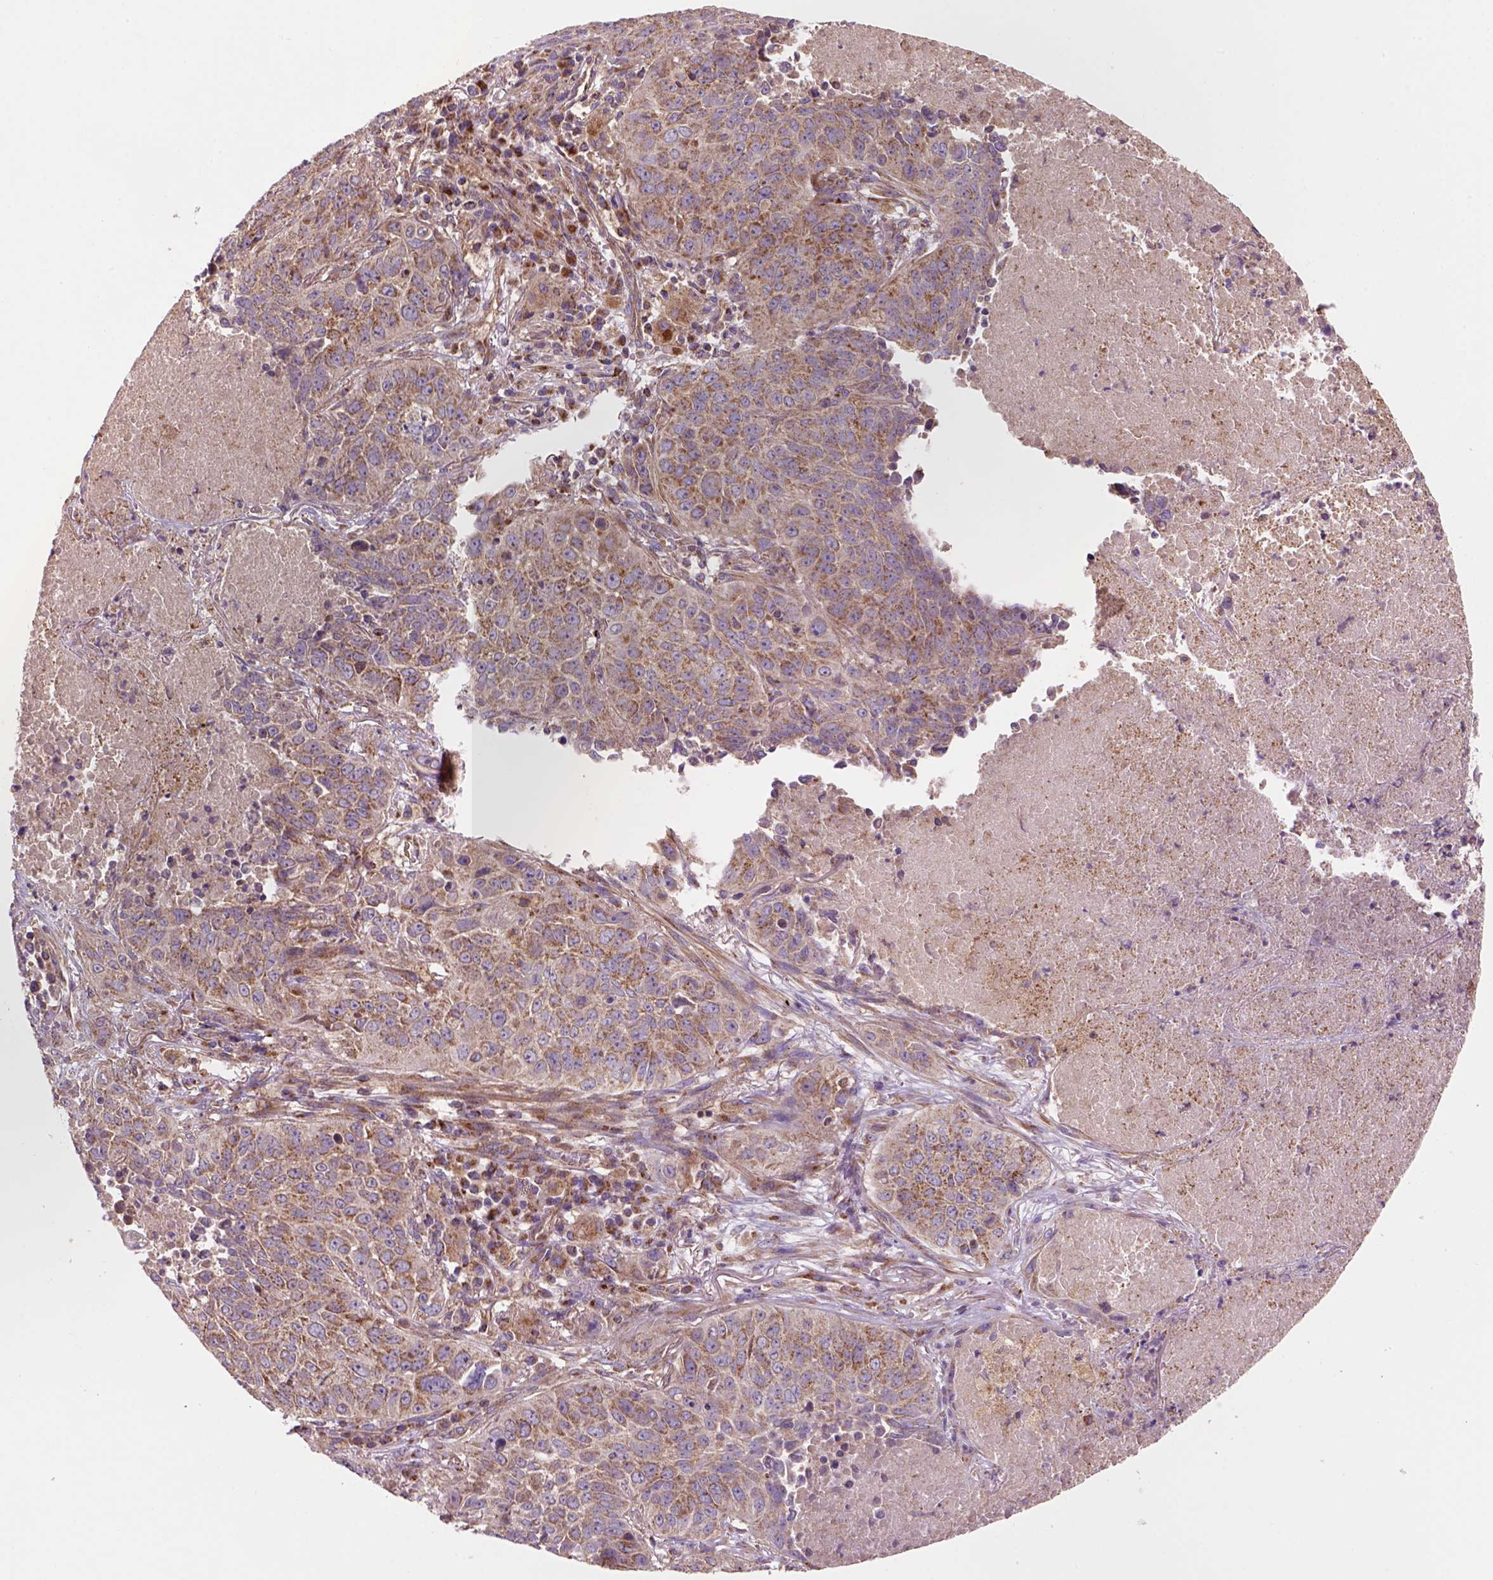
{"staining": {"intensity": "moderate", "quantity": "25%-75%", "location": "cytoplasmic/membranous"}, "tissue": "lung cancer", "cell_type": "Tumor cells", "image_type": "cancer", "snomed": [{"axis": "morphology", "description": "Normal tissue, NOS"}, {"axis": "morphology", "description": "Squamous cell carcinoma, NOS"}, {"axis": "topography", "description": "Bronchus"}, {"axis": "topography", "description": "Lung"}], "caption": "Immunohistochemical staining of lung squamous cell carcinoma displays medium levels of moderate cytoplasmic/membranous protein positivity in approximately 25%-75% of tumor cells.", "gene": "WARS2", "patient": {"sex": "male", "age": 64}}